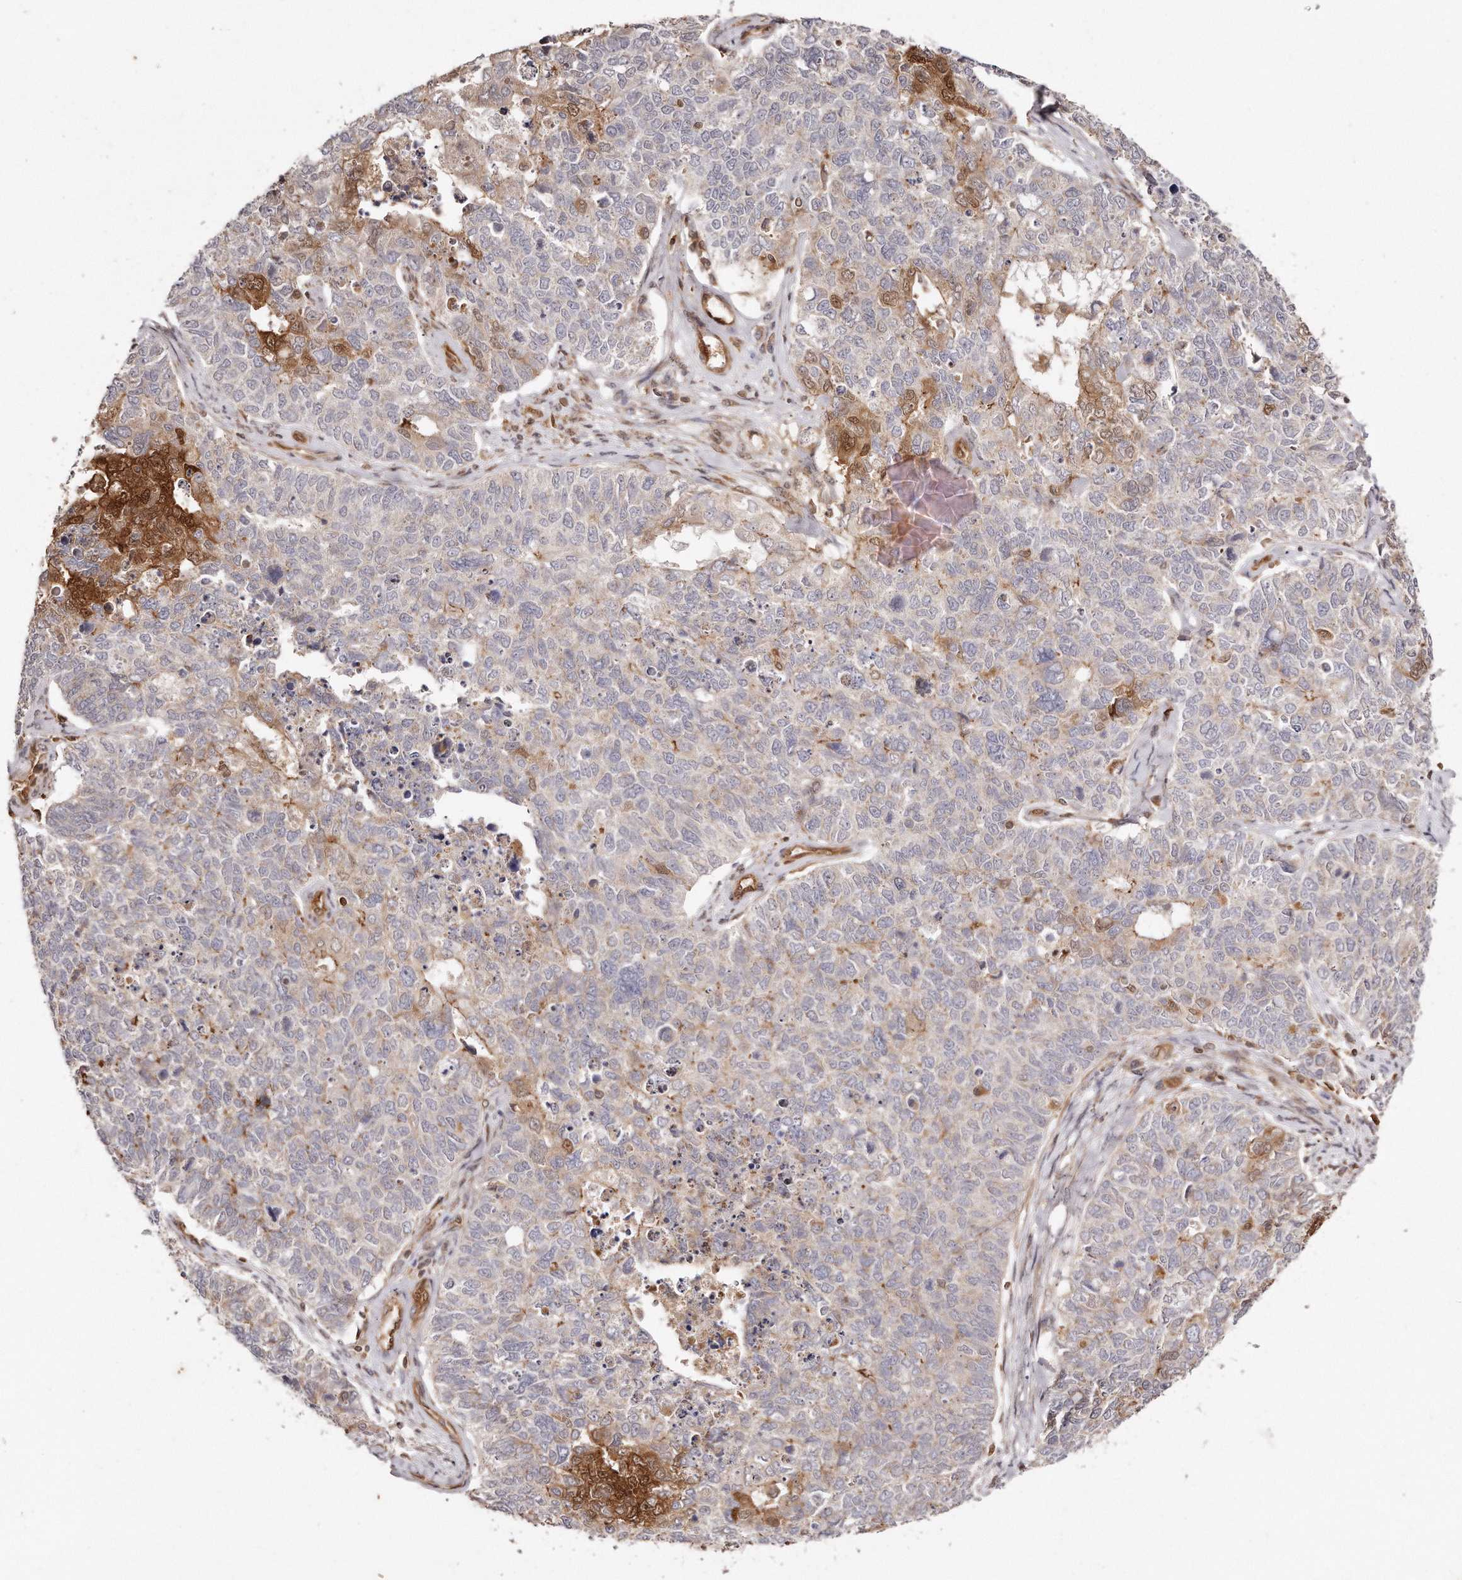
{"staining": {"intensity": "moderate", "quantity": "<25%", "location": "cytoplasmic/membranous,nuclear"}, "tissue": "cervical cancer", "cell_type": "Tumor cells", "image_type": "cancer", "snomed": [{"axis": "morphology", "description": "Squamous cell carcinoma, NOS"}, {"axis": "topography", "description": "Cervix"}], "caption": "An immunohistochemistry (IHC) micrograph of neoplastic tissue is shown. Protein staining in brown highlights moderate cytoplasmic/membranous and nuclear positivity in cervical cancer within tumor cells.", "gene": "GBP4", "patient": {"sex": "female", "age": 63}}